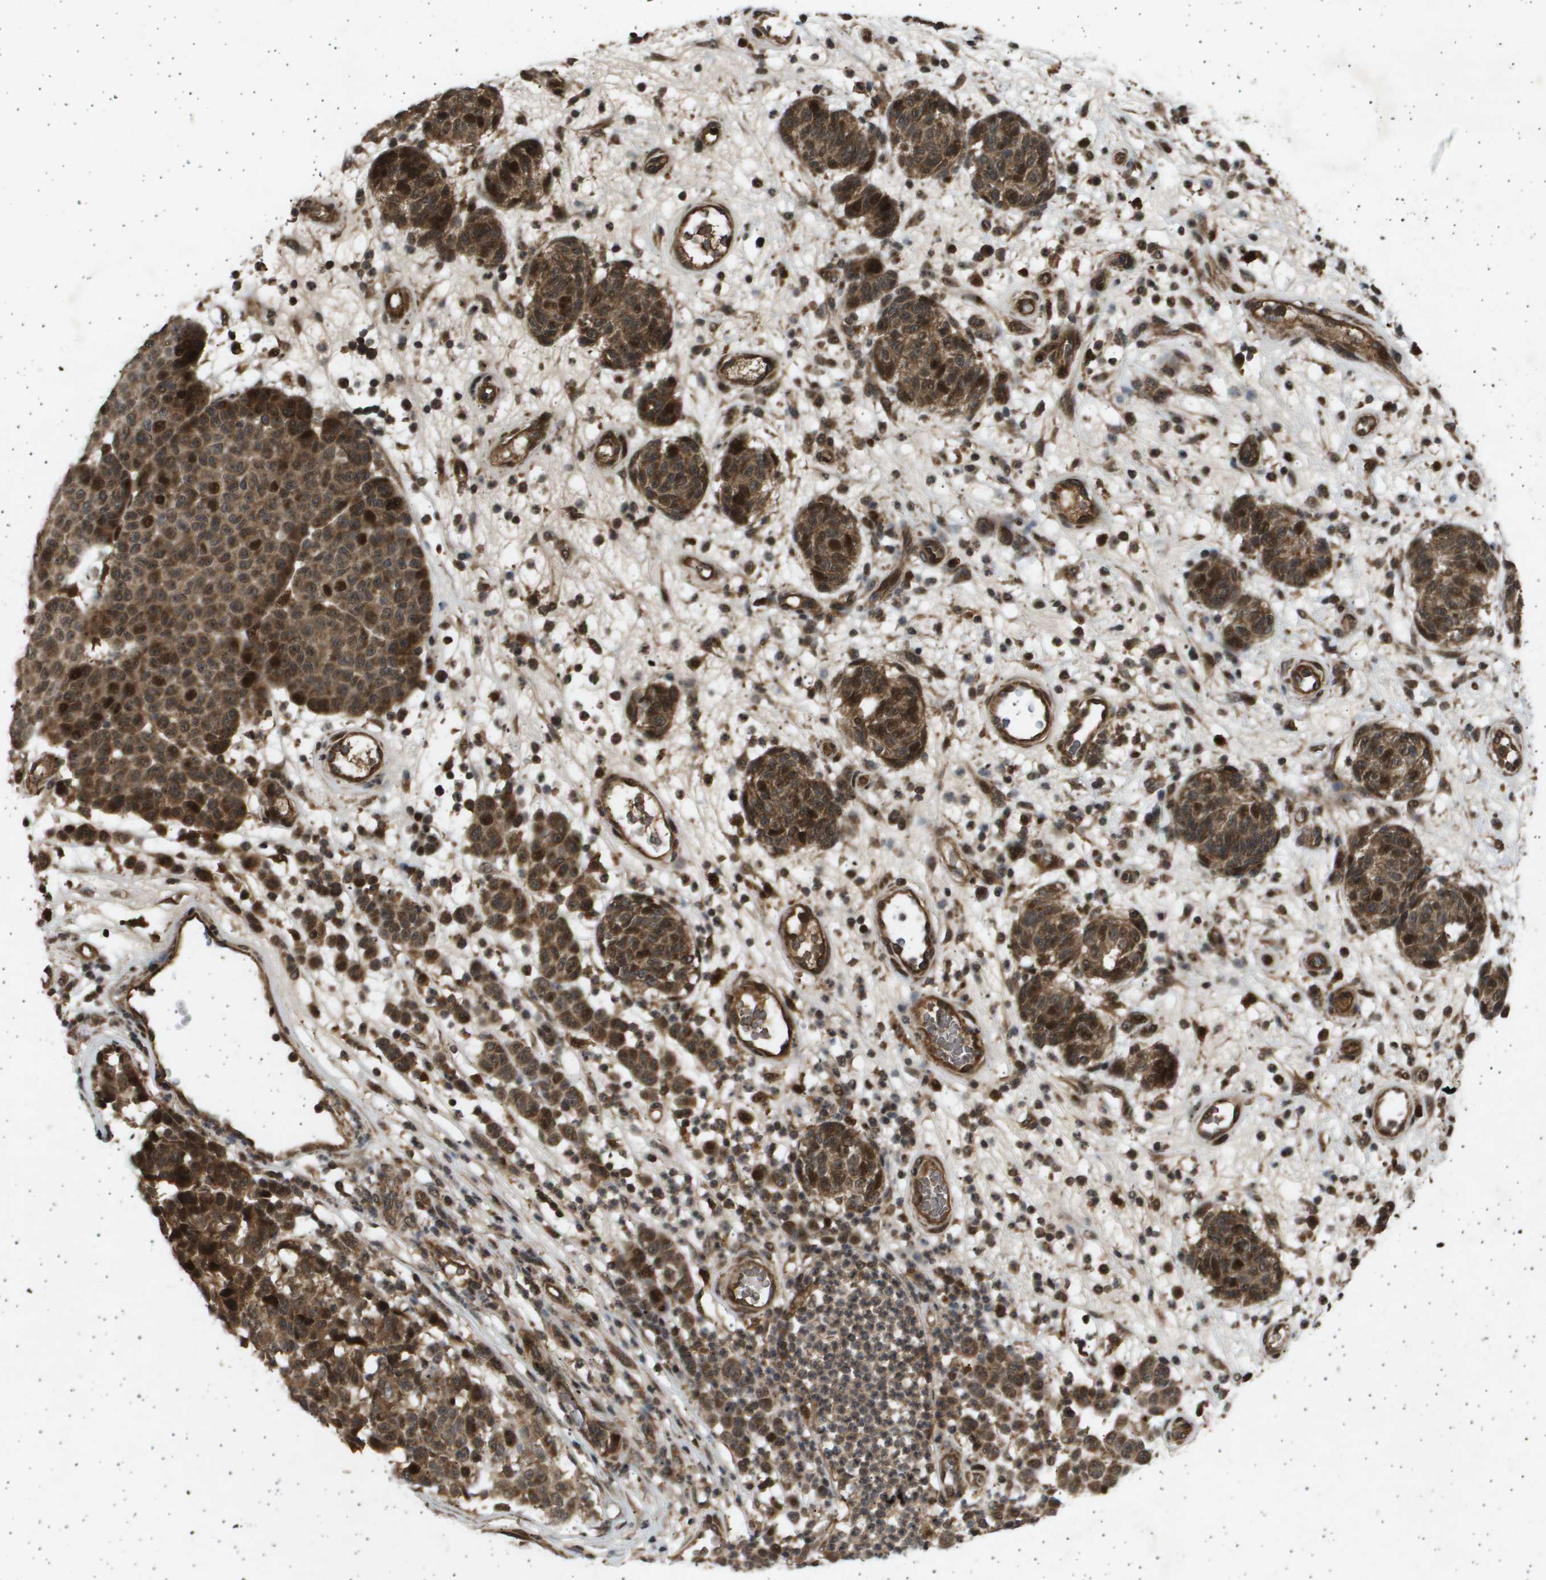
{"staining": {"intensity": "strong", "quantity": ">75%", "location": "cytoplasmic/membranous,nuclear"}, "tissue": "melanoma", "cell_type": "Tumor cells", "image_type": "cancer", "snomed": [{"axis": "morphology", "description": "Malignant melanoma, NOS"}, {"axis": "topography", "description": "Skin"}], "caption": "Protein expression analysis of melanoma reveals strong cytoplasmic/membranous and nuclear positivity in approximately >75% of tumor cells.", "gene": "TNRC6A", "patient": {"sex": "male", "age": 59}}